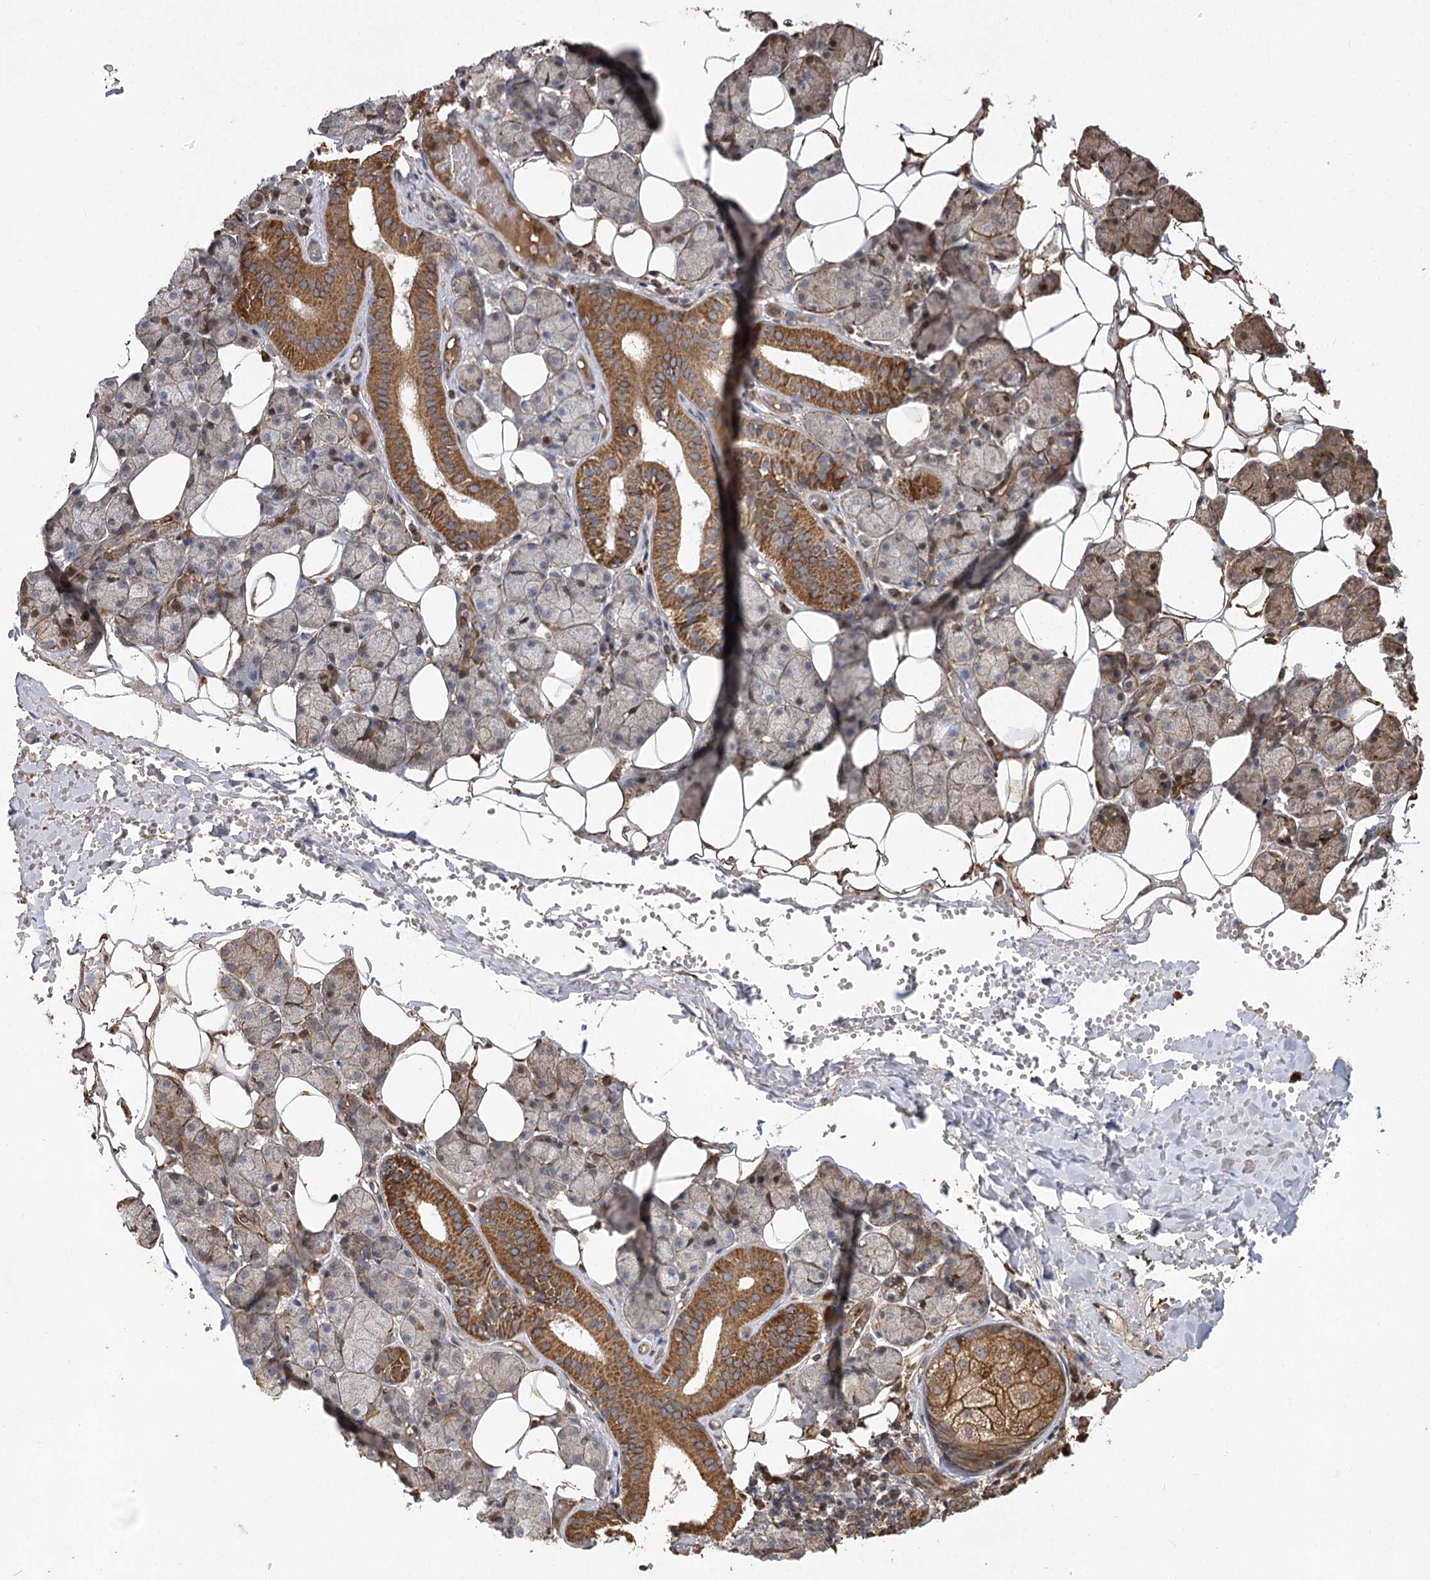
{"staining": {"intensity": "moderate", "quantity": "25%-75%", "location": "cytoplasmic/membranous"}, "tissue": "salivary gland", "cell_type": "Glandular cells", "image_type": "normal", "snomed": [{"axis": "morphology", "description": "Normal tissue, NOS"}, {"axis": "topography", "description": "Salivary gland"}], "caption": "Protein analysis of unremarkable salivary gland exhibits moderate cytoplasmic/membranous expression in about 25%-75% of glandular cells. (Brightfield microscopy of DAB IHC at high magnification).", "gene": "RNF24", "patient": {"sex": "female", "age": 33}}